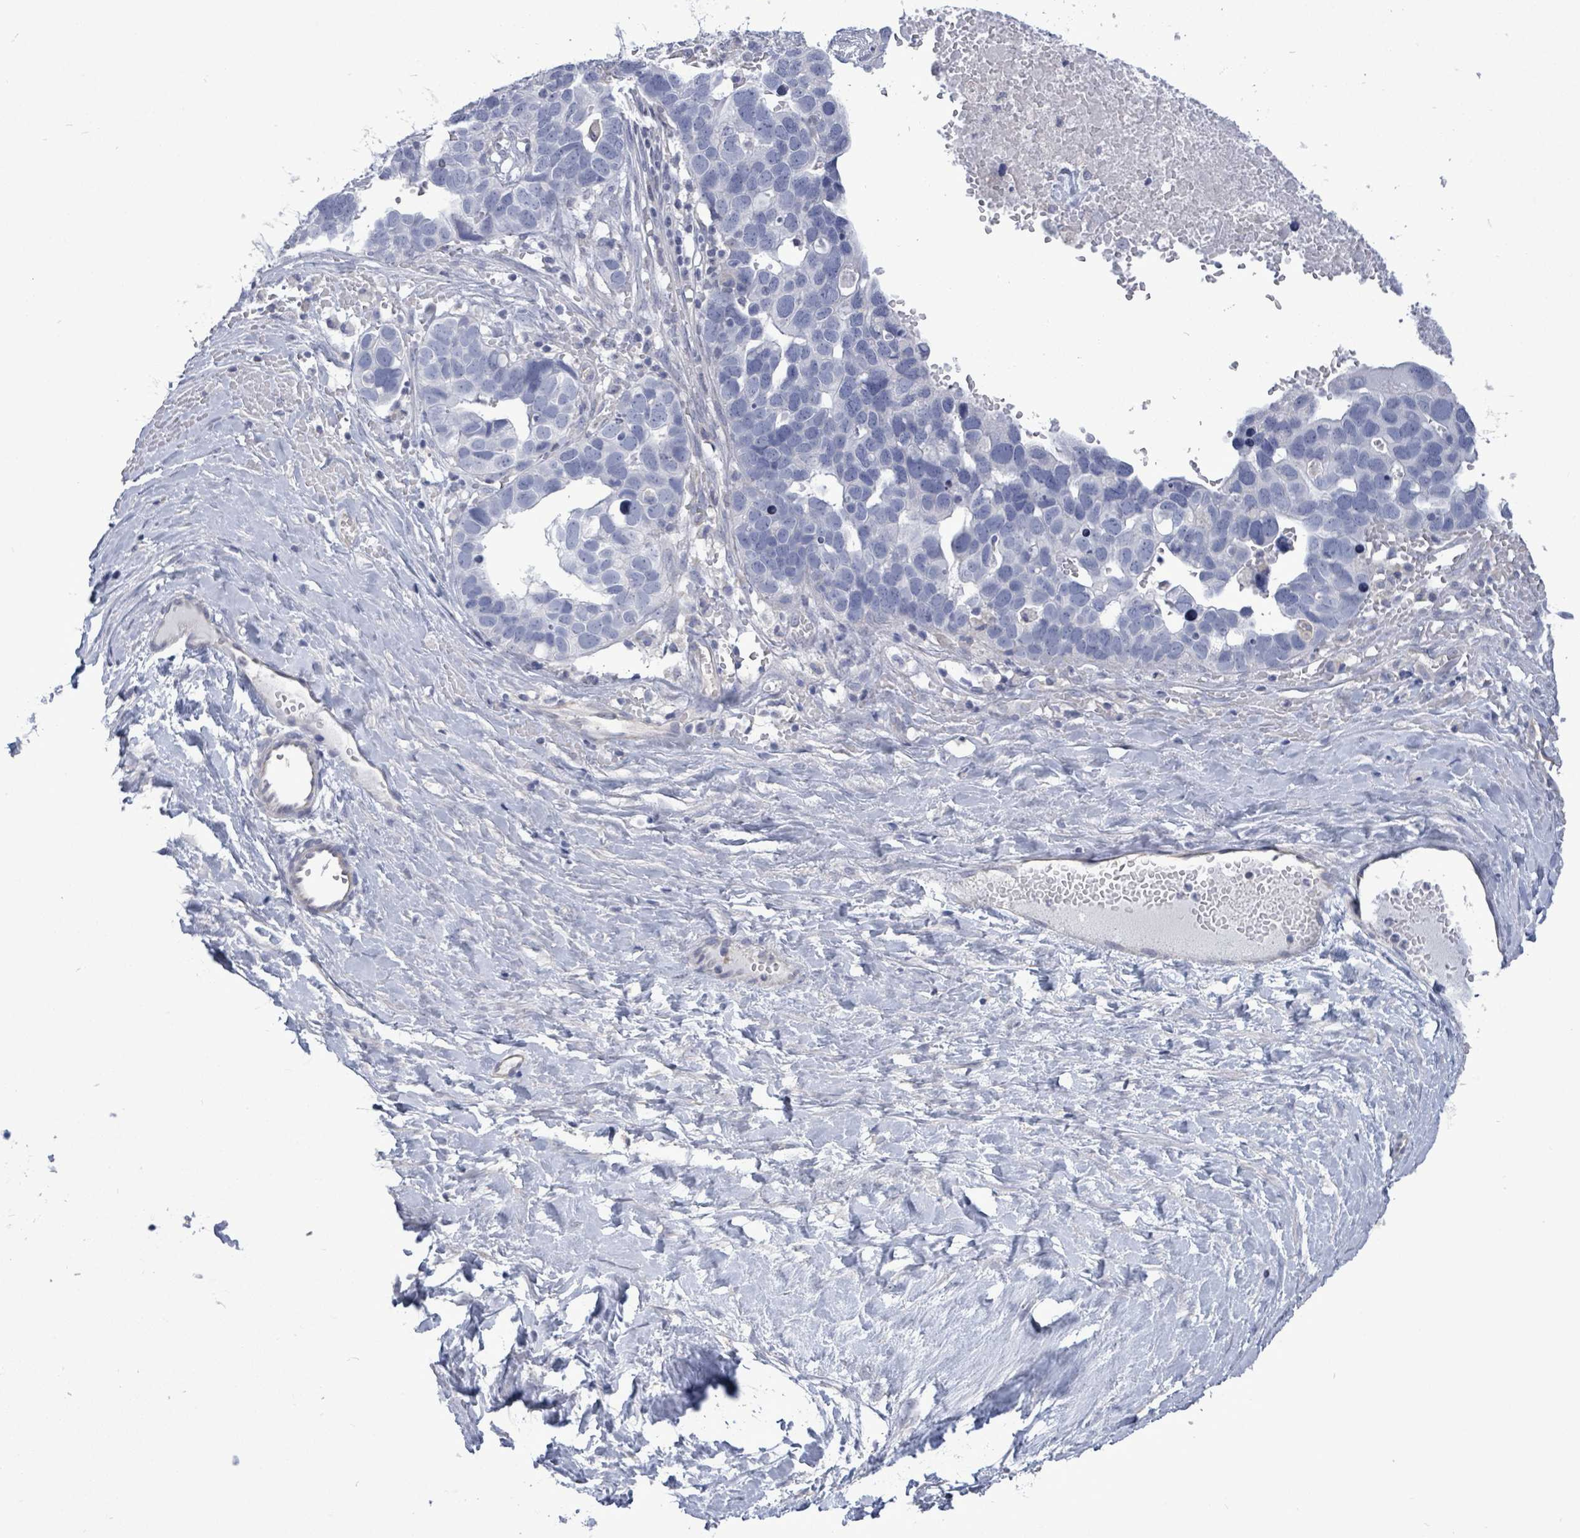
{"staining": {"intensity": "negative", "quantity": "none", "location": "none"}, "tissue": "ovarian cancer", "cell_type": "Tumor cells", "image_type": "cancer", "snomed": [{"axis": "morphology", "description": "Cystadenocarcinoma, serous, NOS"}, {"axis": "topography", "description": "Ovary"}], "caption": "High power microscopy histopathology image of an immunohistochemistry histopathology image of ovarian cancer (serous cystadenocarcinoma), revealing no significant positivity in tumor cells.", "gene": "CT45A5", "patient": {"sex": "female", "age": 54}}